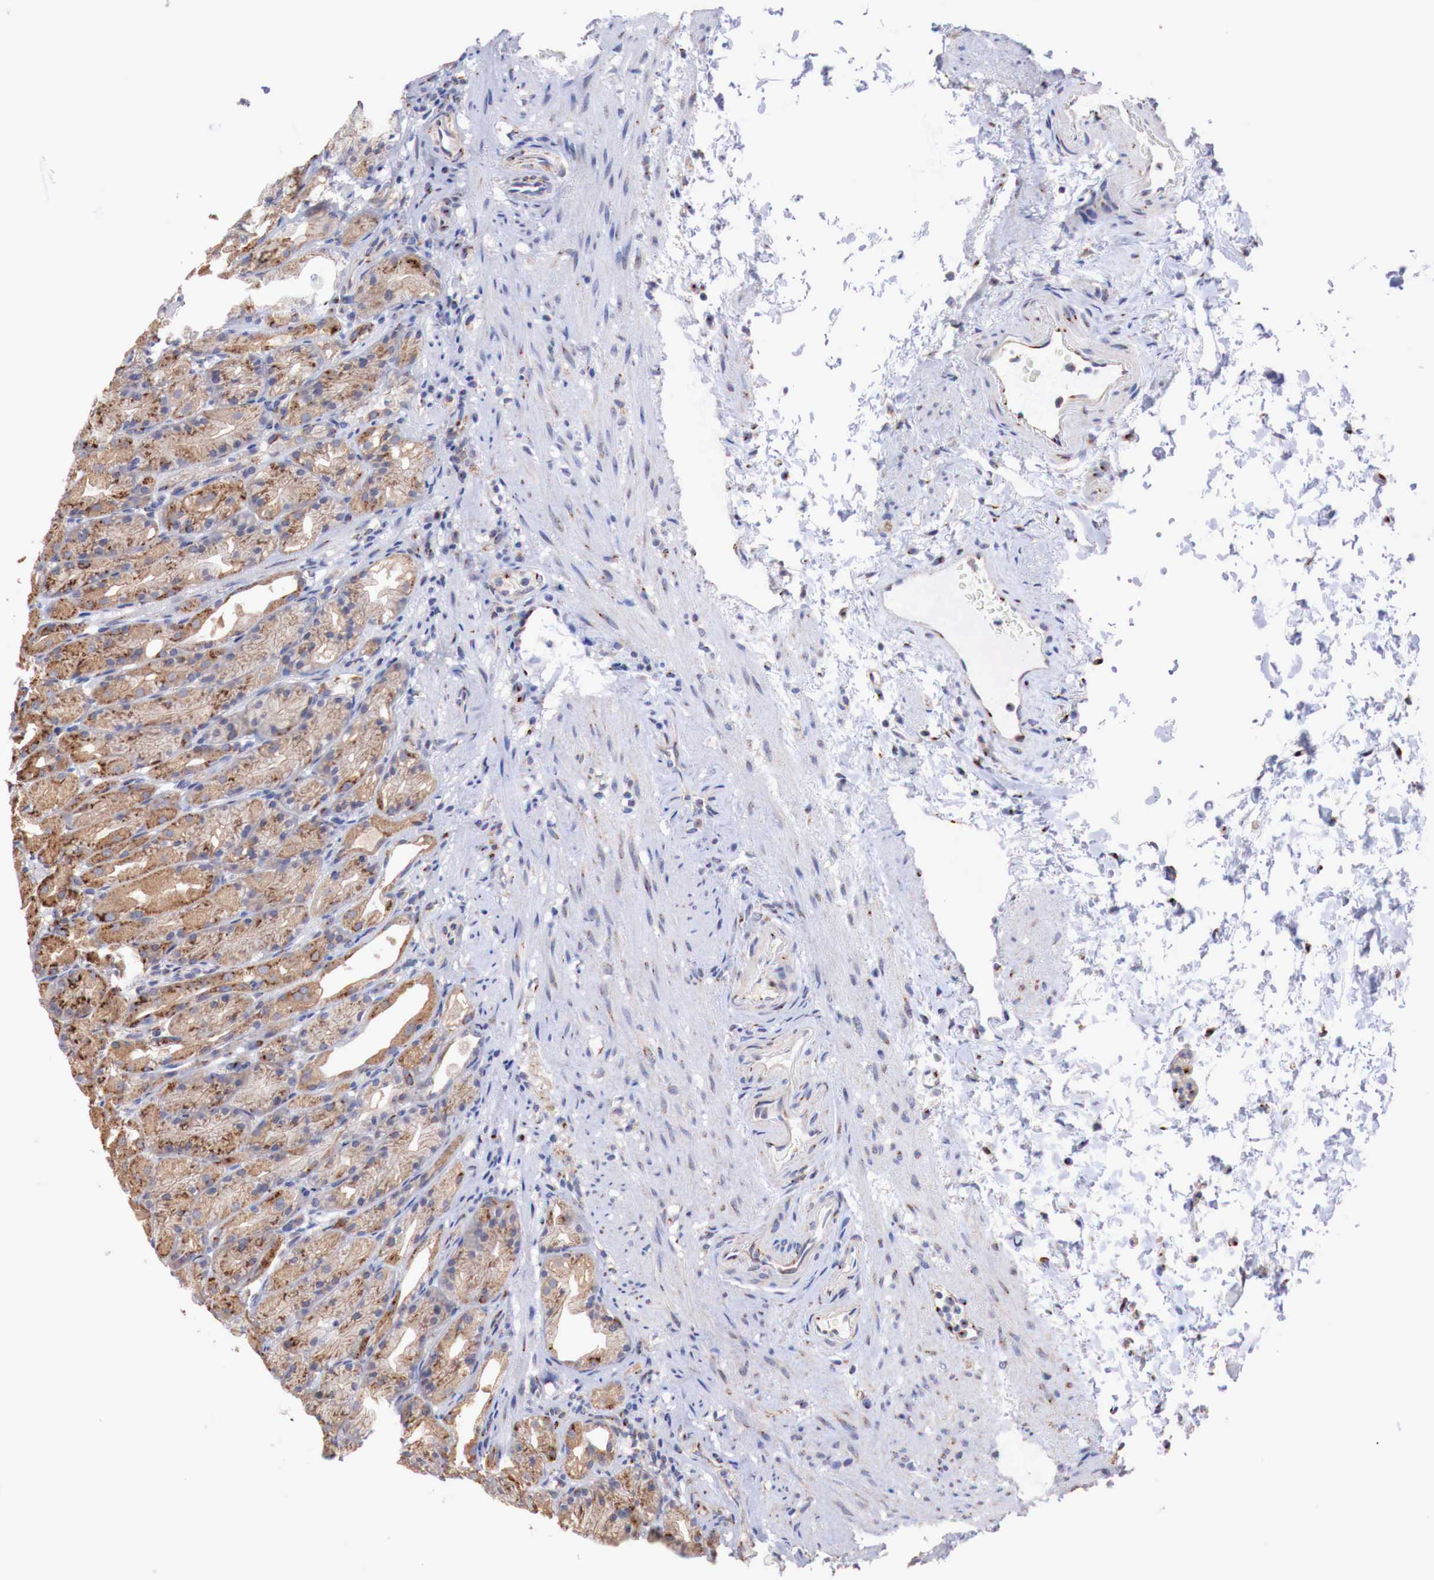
{"staining": {"intensity": "moderate", "quantity": ">75%", "location": "cytoplasmic/membranous"}, "tissue": "stomach", "cell_type": "Glandular cells", "image_type": "normal", "snomed": [{"axis": "morphology", "description": "Normal tissue, NOS"}, {"axis": "topography", "description": "Stomach, upper"}], "caption": "Immunohistochemical staining of unremarkable stomach demonstrates moderate cytoplasmic/membranous protein positivity in approximately >75% of glandular cells. (Stains: DAB in brown, nuclei in blue, Microscopy: brightfield microscopy at high magnification).", "gene": "SYAP1", "patient": {"sex": "female", "age": 75}}